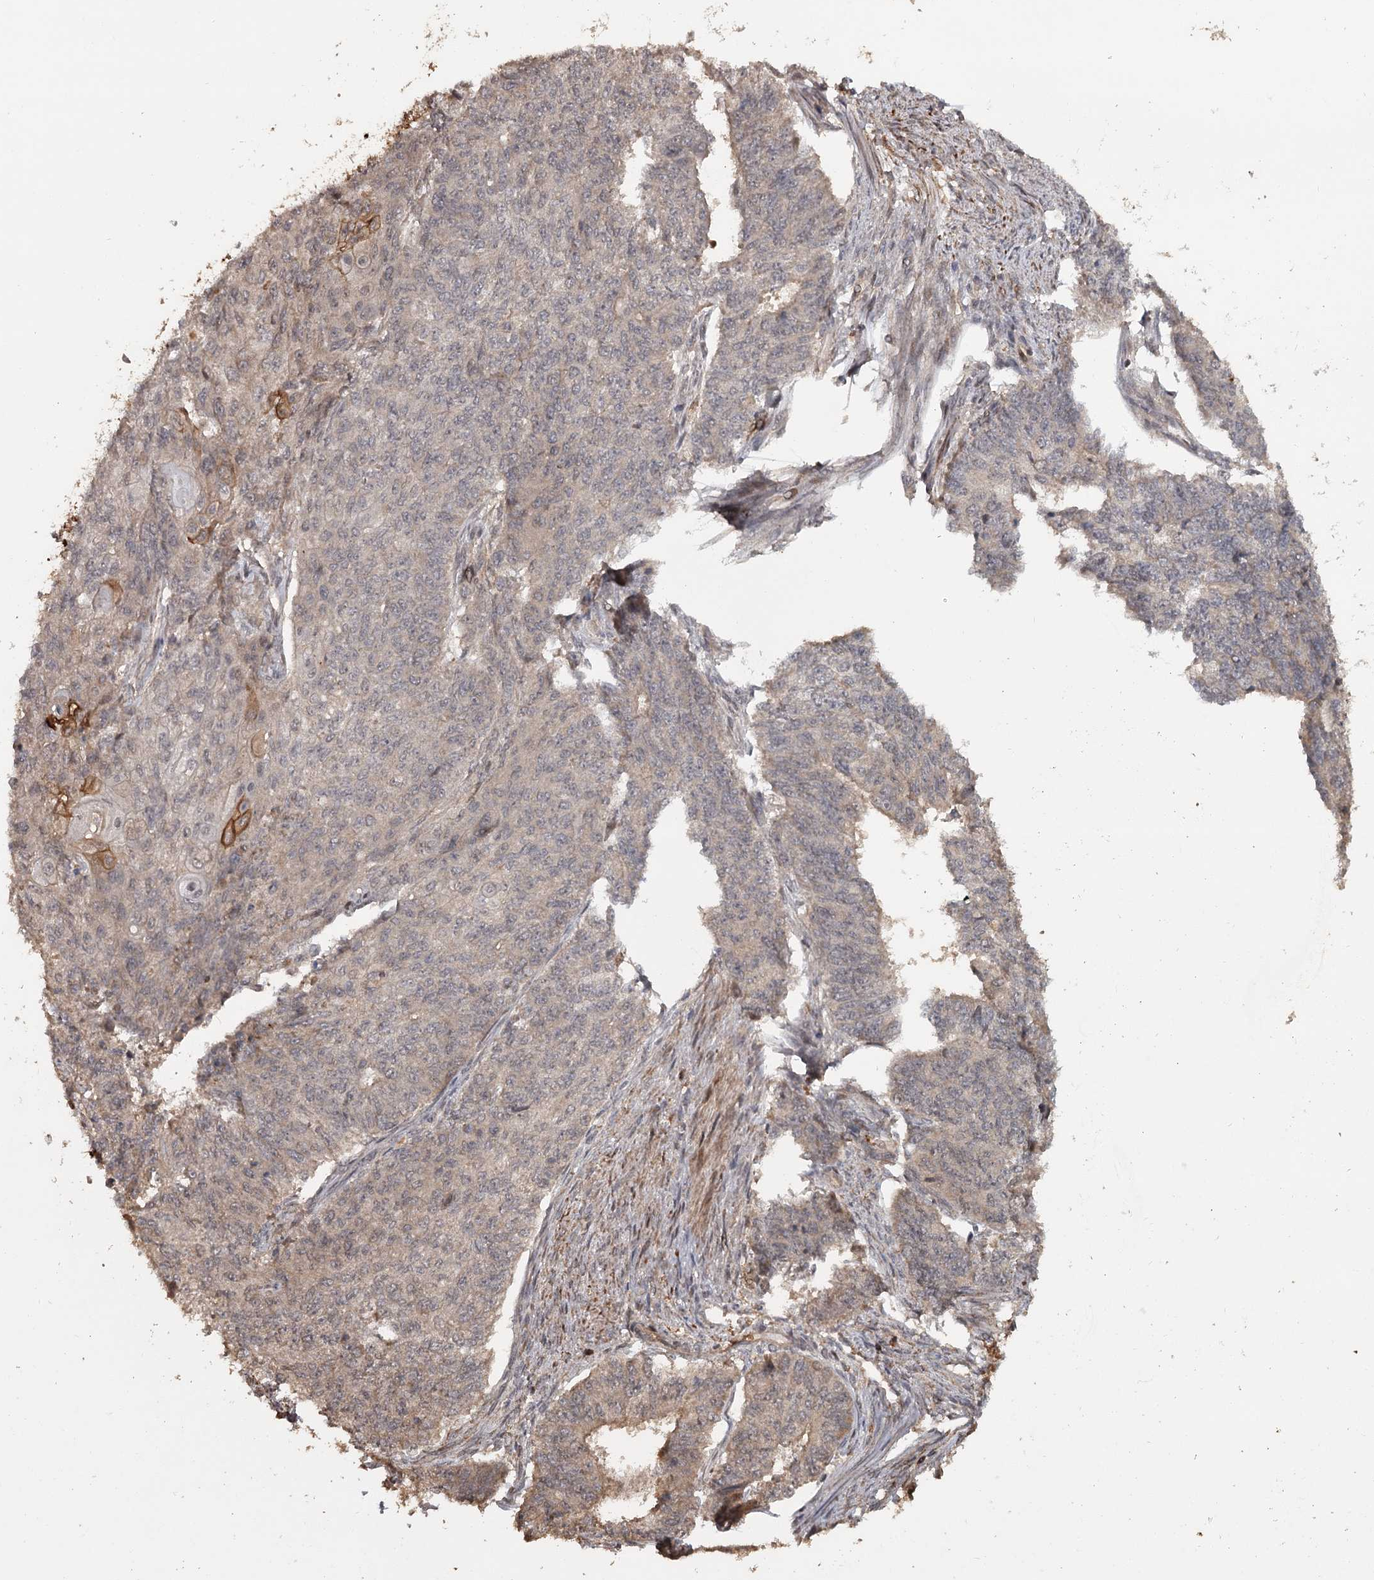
{"staining": {"intensity": "weak", "quantity": "<25%", "location": "cytoplasmic/membranous"}, "tissue": "endometrial cancer", "cell_type": "Tumor cells", "image_type": "cancer", "snomed": [{"axis": "morphology", "description": "Adenocarcinoma, NOS"}, {"axis": "topography", "description": "Endometrium"}], "caption": "This photomicrograph is of adenocarcinoma (endometrial) stained with immunohistochemistry to label a protein in brown with the nuclei are counter-stained blue. There is no expression in tumor cells. (IHC, brightfield microscopy, high magnification).", "gene": "FAXC", "patient": {"sex": "female", "age": 32}}